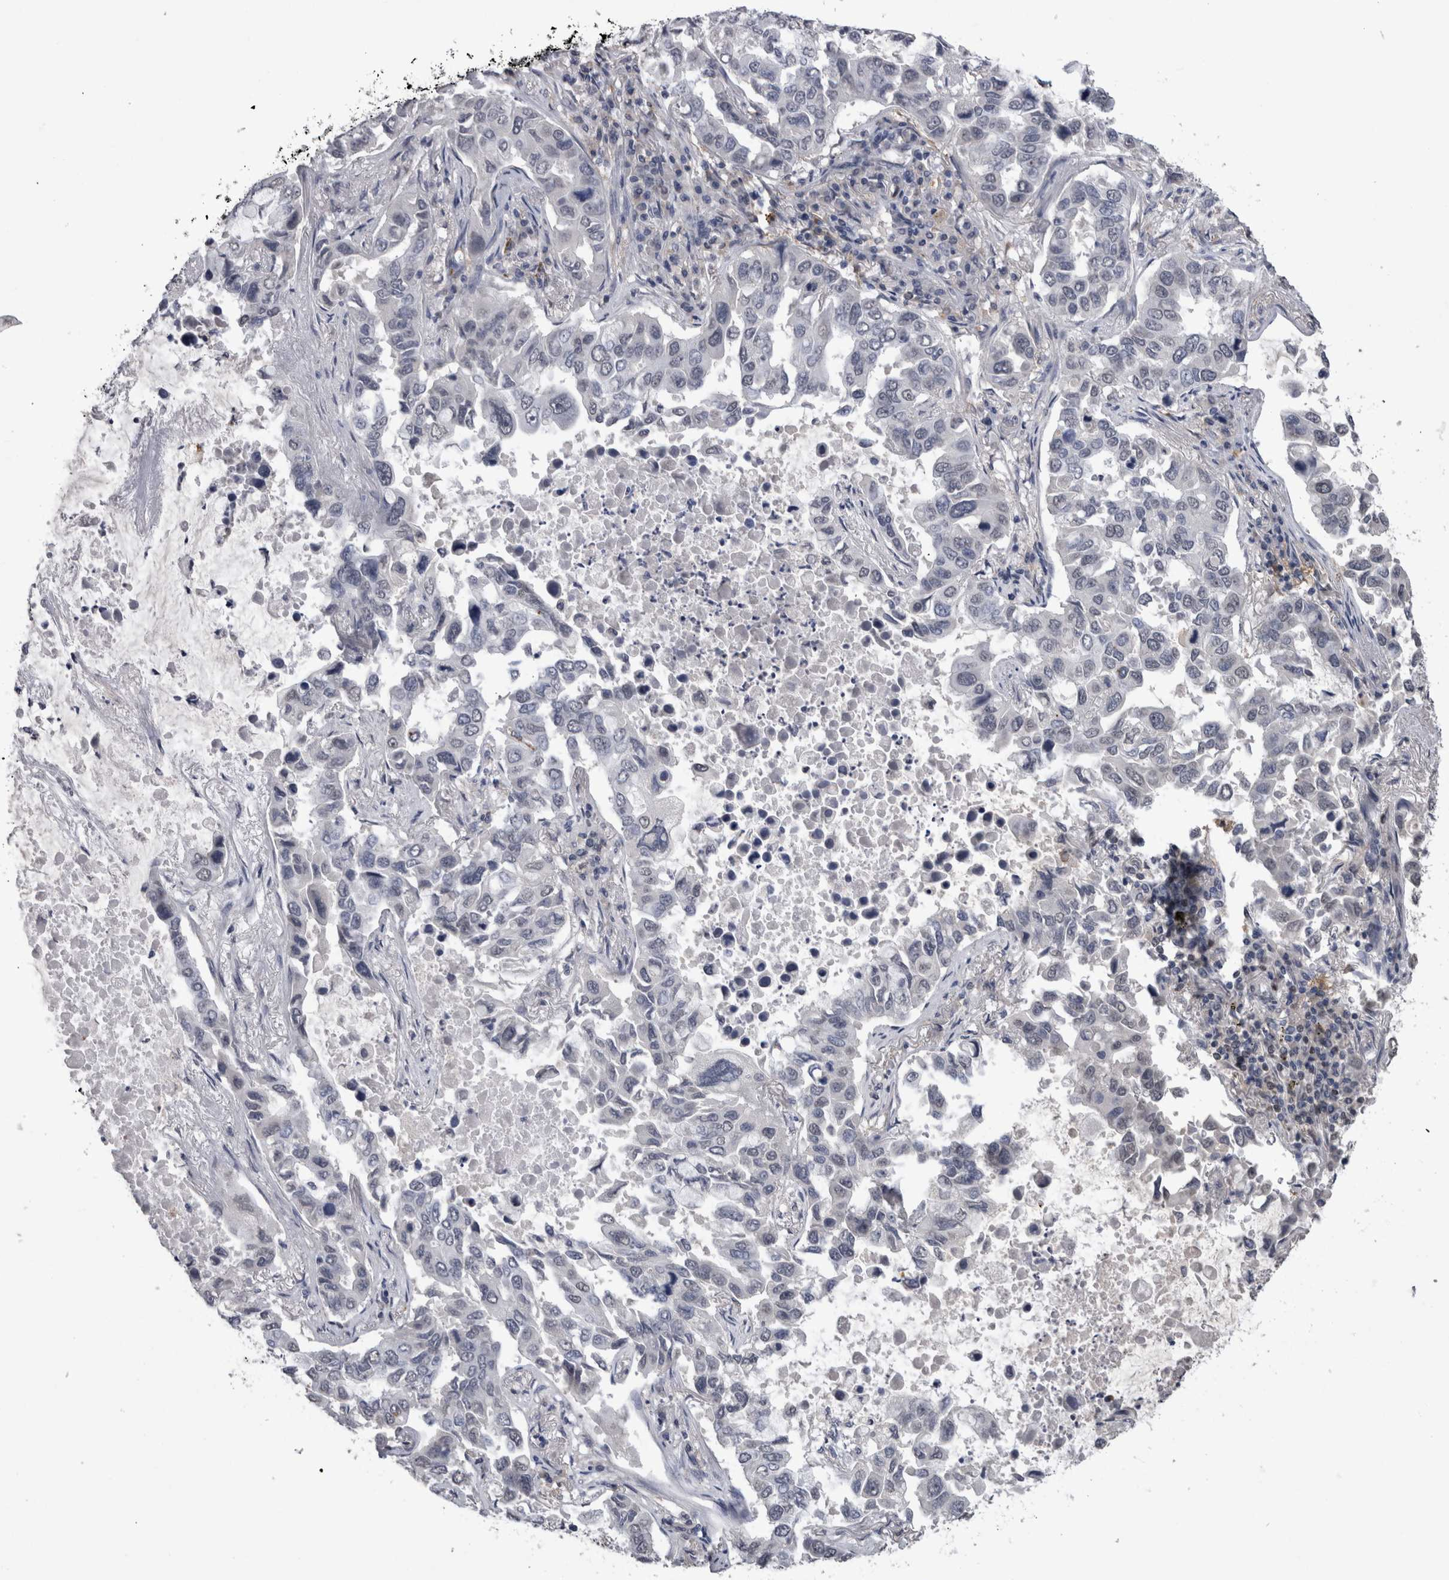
{"staining": {"intensity": "negative", "quantity": "none", "location": "none"}, "tissue": "lung cancer", "cell_type": "Tumor cells", "image_type": "cancer", "snomed": [{"axis": "morphology", "description": "Adenocarcinoma, NOS"}, {"axis": "topography", "description": "Lung"}], "caption": "Immunohistochemistry (IHC) image of neoplastic tissue: adenocarcinoma (lung) stained with DAB exhibits no significant protein staining in tumor cells.", "gene": "PAX5", "patient": {"sex": "male", "age": 64}}